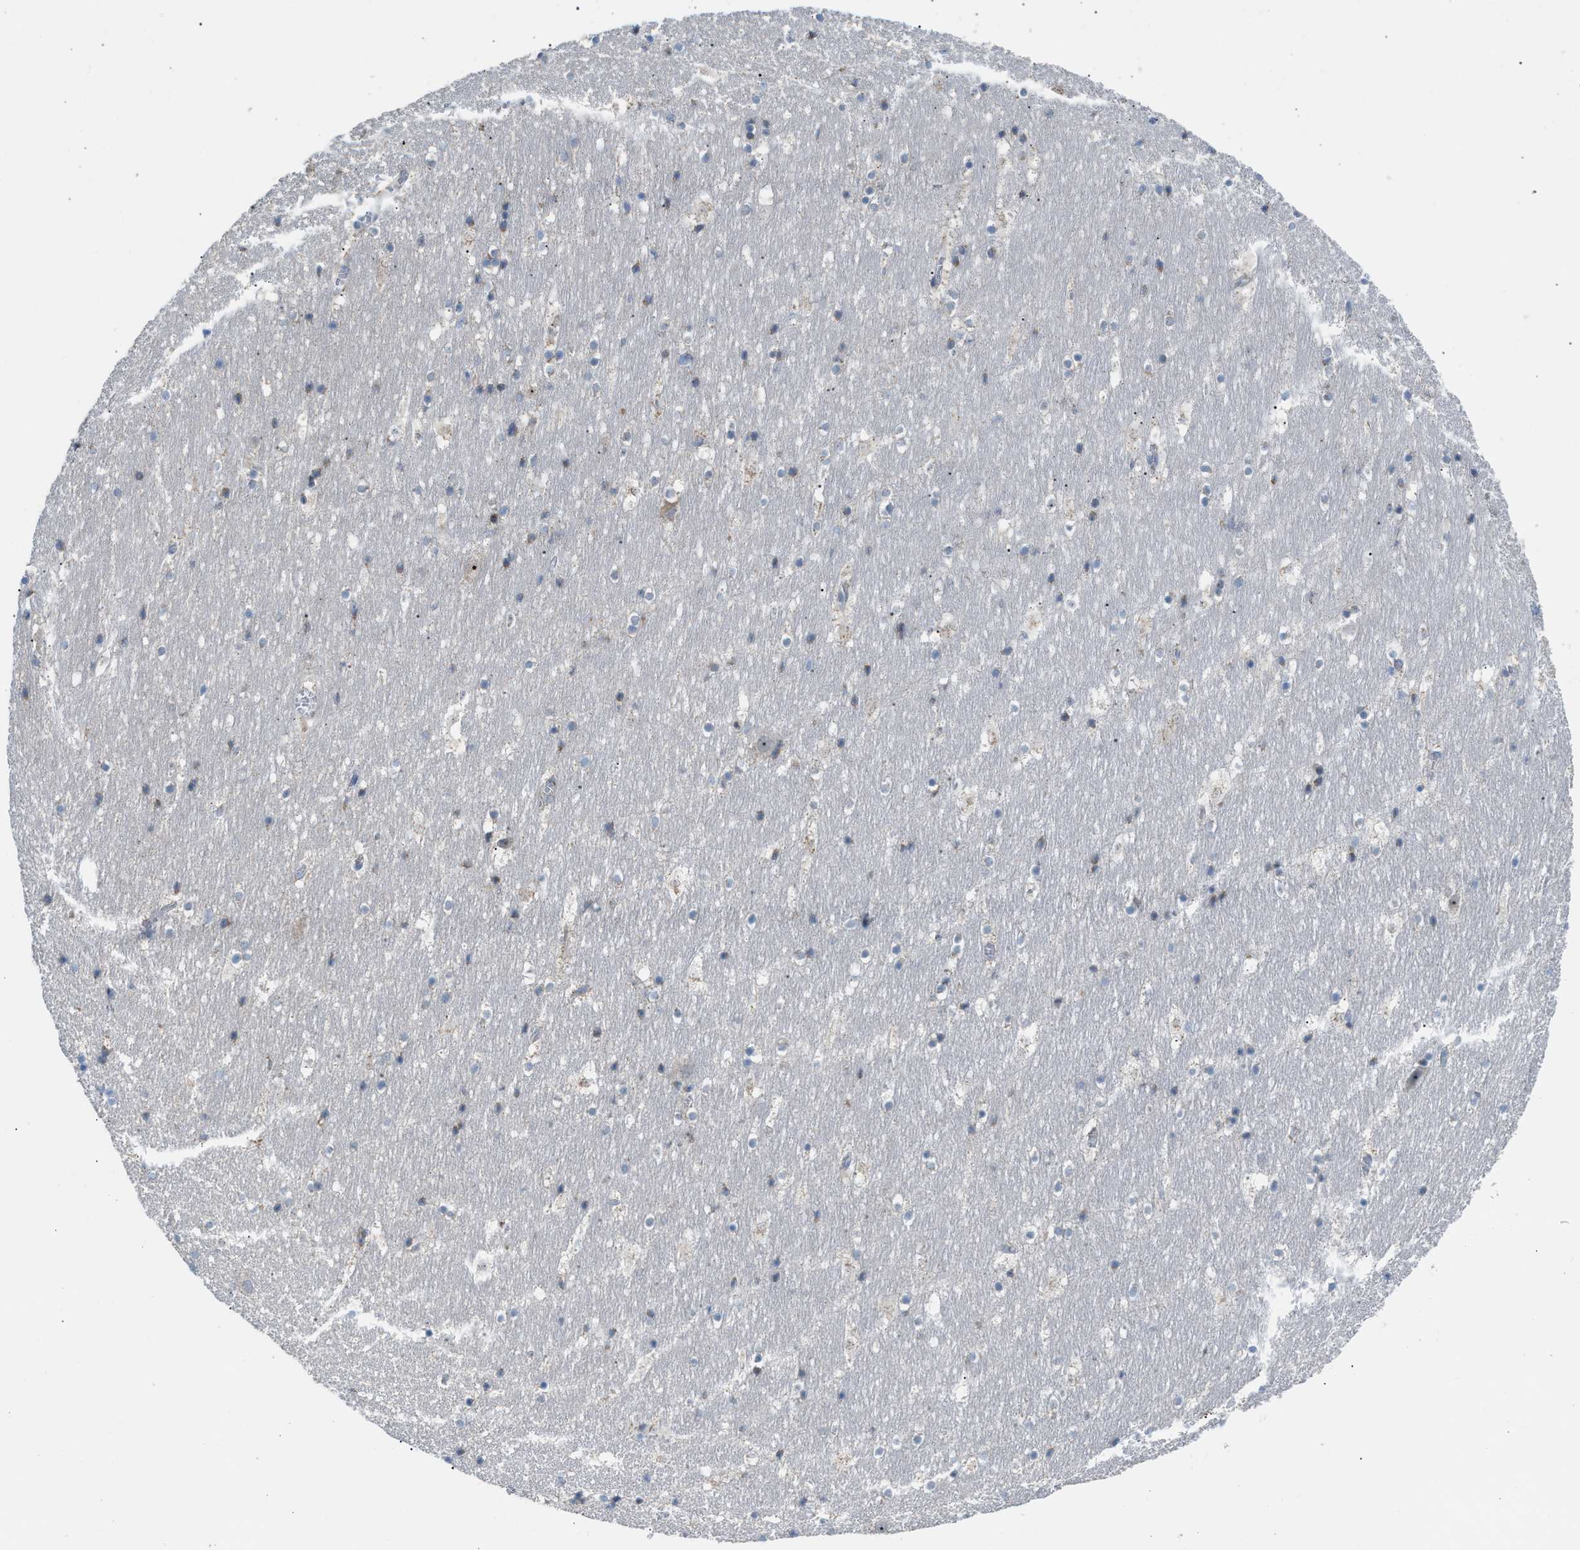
{"staining": {"intensity": "weak", "quantity": "<25%", "location": "cytoplasmic/membranous"}, "tissue": "hippocampus", "cell_type": "Glial cells", "image_type": "normal", "snomed": [{"axis": "morphology", "description": "Normal tissue, NOS"}, {"axis": "topography", "description": "Hippocampus"}], "caption": "An IHC photomicrograph of benign hippocampus is shown. There is no staining in glial cells of hippocampus. (Stains: DAB IHC with hematoxylin counter stain, Microscopy: brightfield microscopy at high magnification).", "gene": "TPH1", "patient": {"sex": "male", "age": 45}}